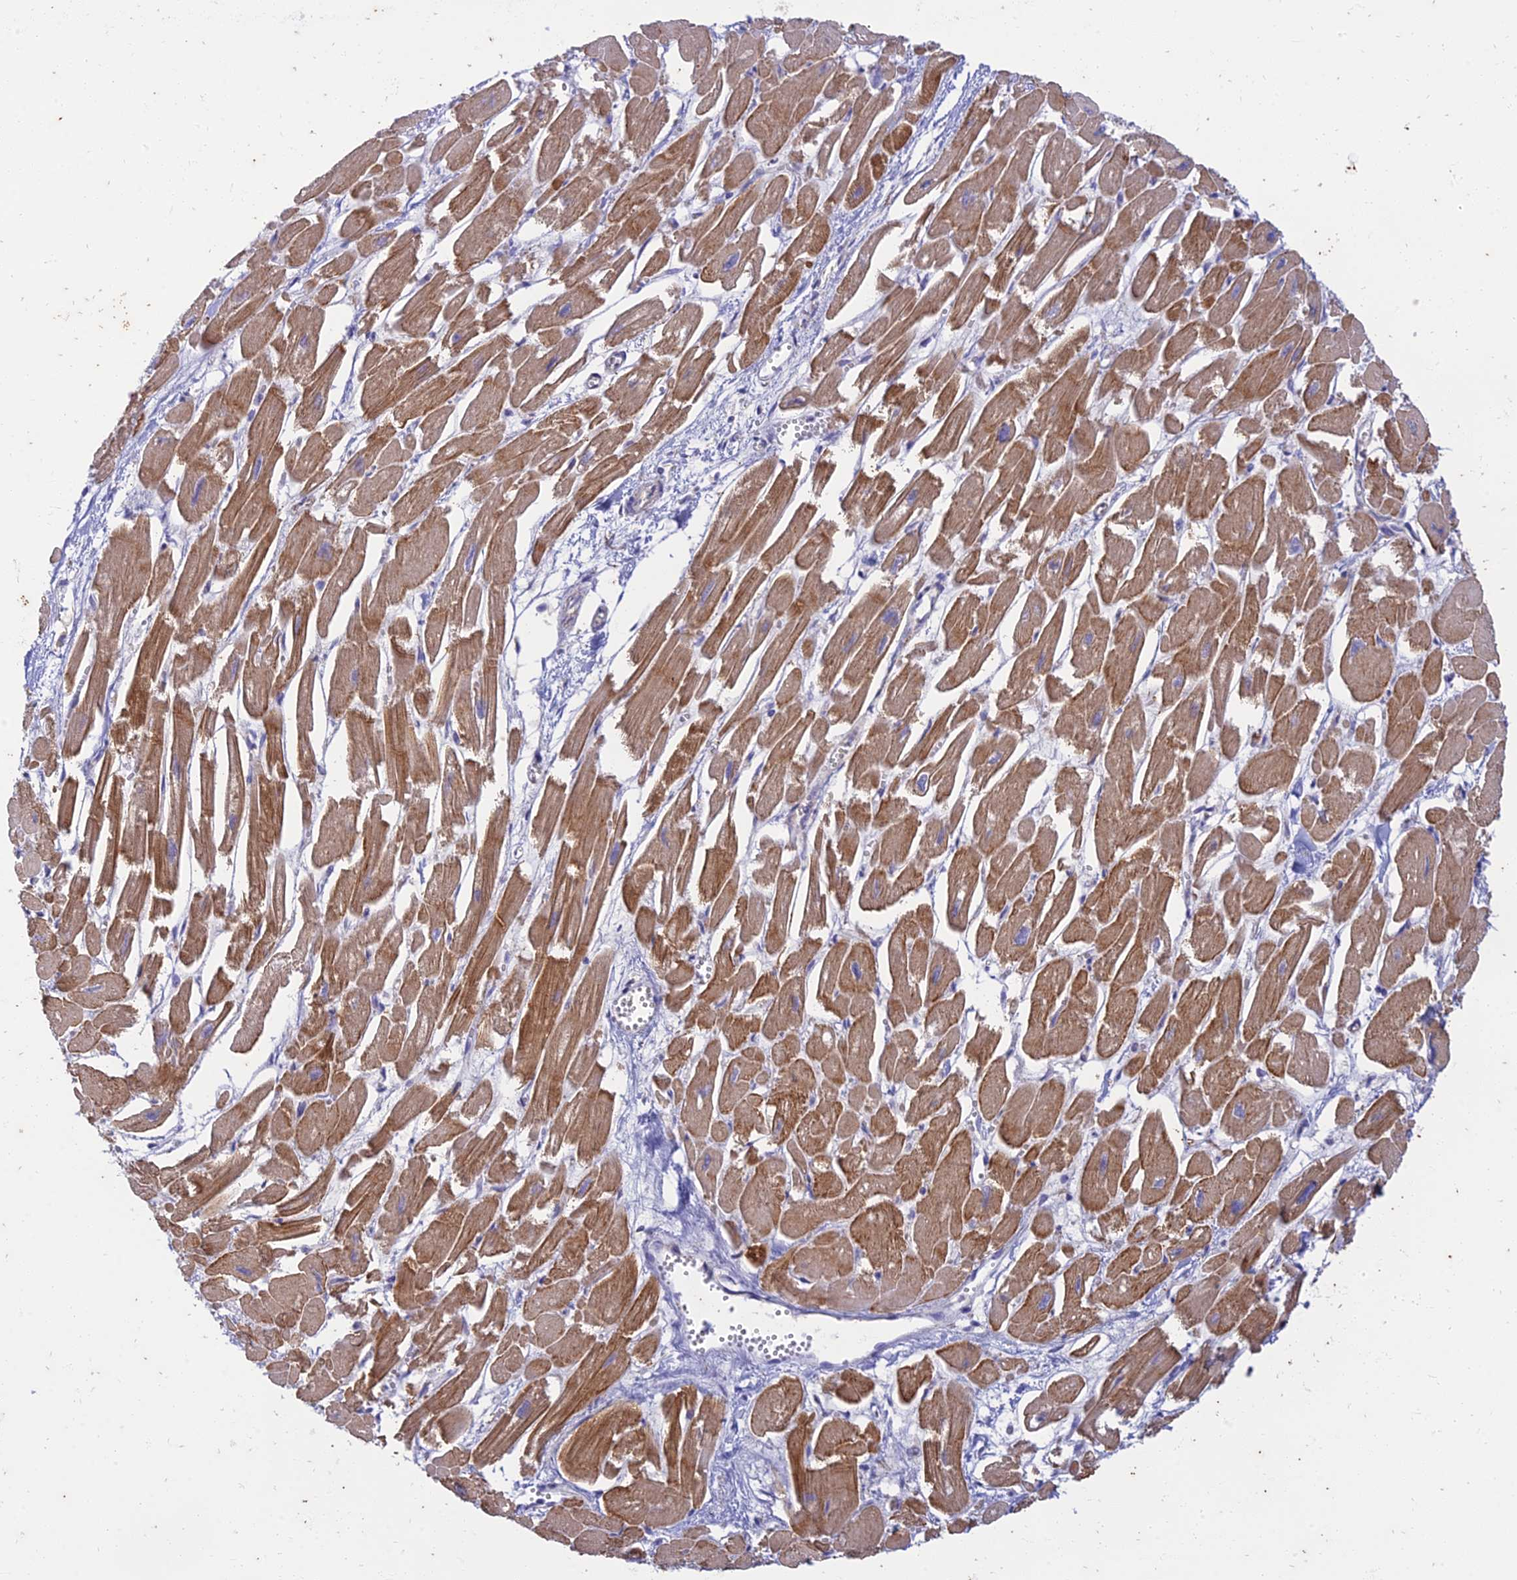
{"staining": {"intensity": "moderate", "quantity": ">75%", "location": "cytoplasmic/membranous"}, "tissue": "heart muscle", "cell_type": "Cardiomyocytes", "image_type": "normal", "snomed": [{"axis": "morphology", "description": "Normal tissue, NOS"}, {"axis": "topography", "description": "Heart"}], "caption": "DAB (3,3'-diaminobenzidine) immunohistochemical staining of unremarkable human heart muscle demonstrates moderate cytoplasmic/membranous protein expression in approximately >75% of cardiomyocytes.", "gene": "PTCD2", "patient": {"sex": "male", "age": 54}}